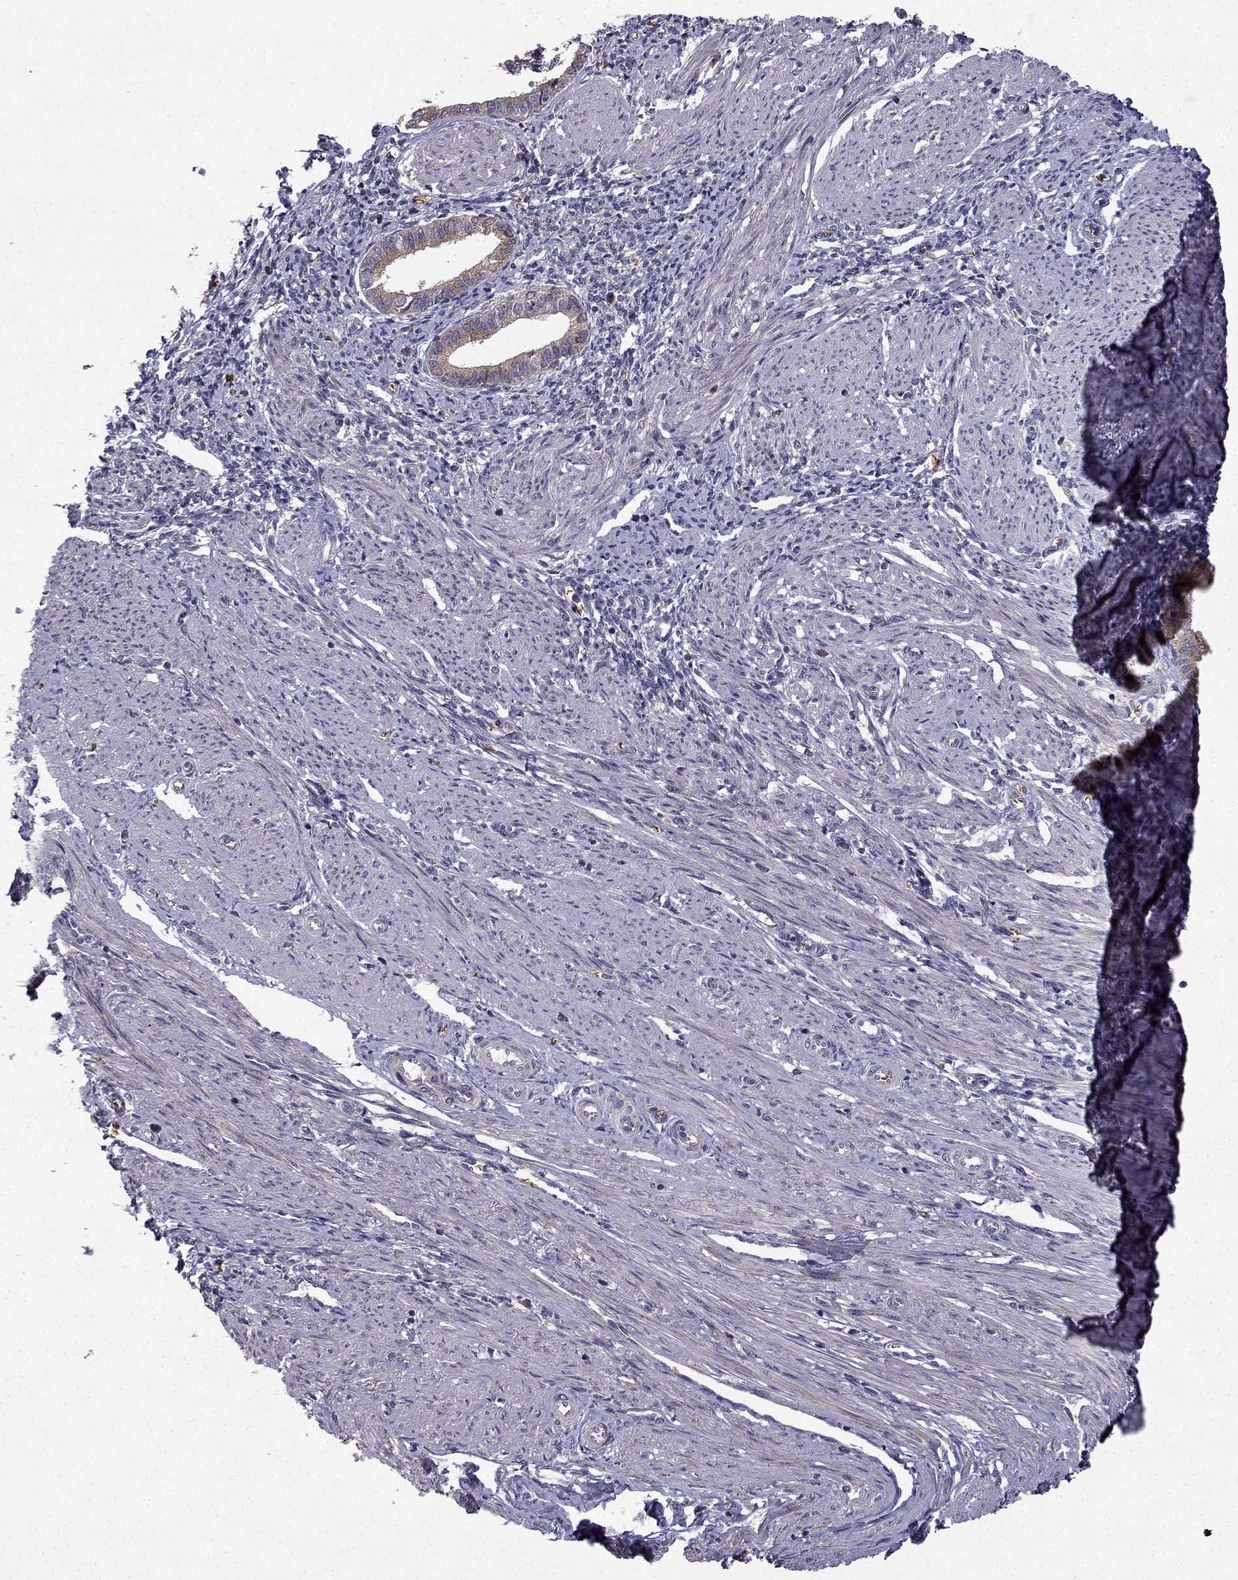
{"staining": {"intensity": "negative", "quantity": "none", "location": "none"}, "tissue": "endometrium", "cell_type": "Cells in endometrial stroma", "image_type": "normal", "snomed": [{"axis": "morphology", "description": "Normal tissue, NOS"}, {"axis": "topography", "description": "Endometrium"}], "caption": "High magnification brightfield microscopy of normal endometrium stained with DAB (3,3'-diaminobenzidine) (brown) and counterstained with hematoxylin (blue): cells in endometrial stroma show no significant expression. Nuclei are stained in blue.", "gene": "B4GALT7", "patient": {"sex": "female", "age": 37}}